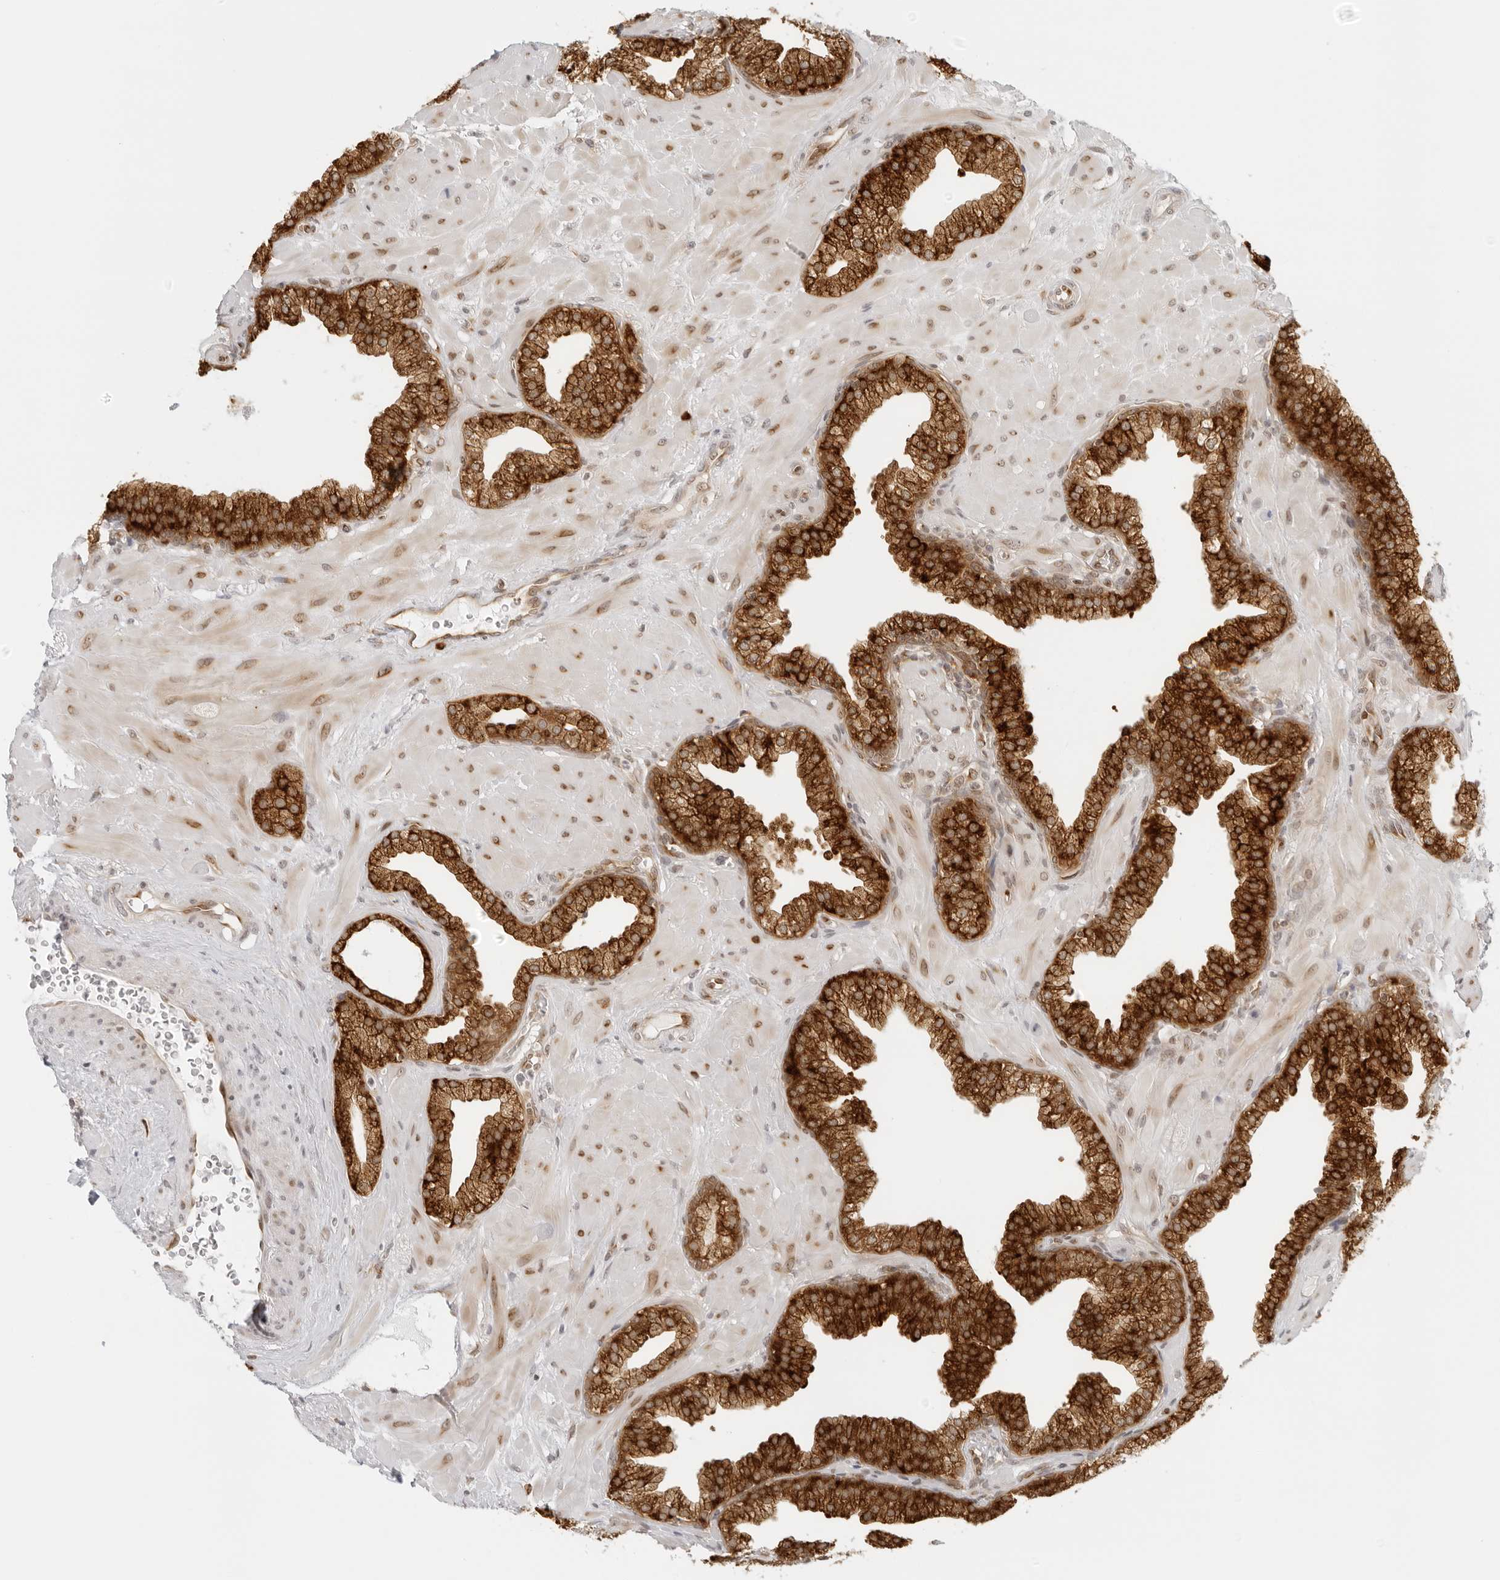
{"staining": {"intensity": "strong", "quantity": ">75%", "location": "cytoplasmic/membranous"}, "tissue": "prostate", "cell_type": "Glandular cells", "image_type": "normal", "snomed": [{"axis": "morphology", "description": "Normal tissue, NOS"}, {"axis": "morphology", "description": "Urothelial carcinoma, Low grade"}, {"axis": "topography", "description": "Urinary bladder"}, {"axis": "topography", "description": "Prostate"}], "caption": "This is a histology image of IHC staining of normal prostate, which shows strong expression in the cytoplasmic/membranous of glandular cells.", "gene": "EIF4G1", "patient": {"sex": "male", "age": 60}}